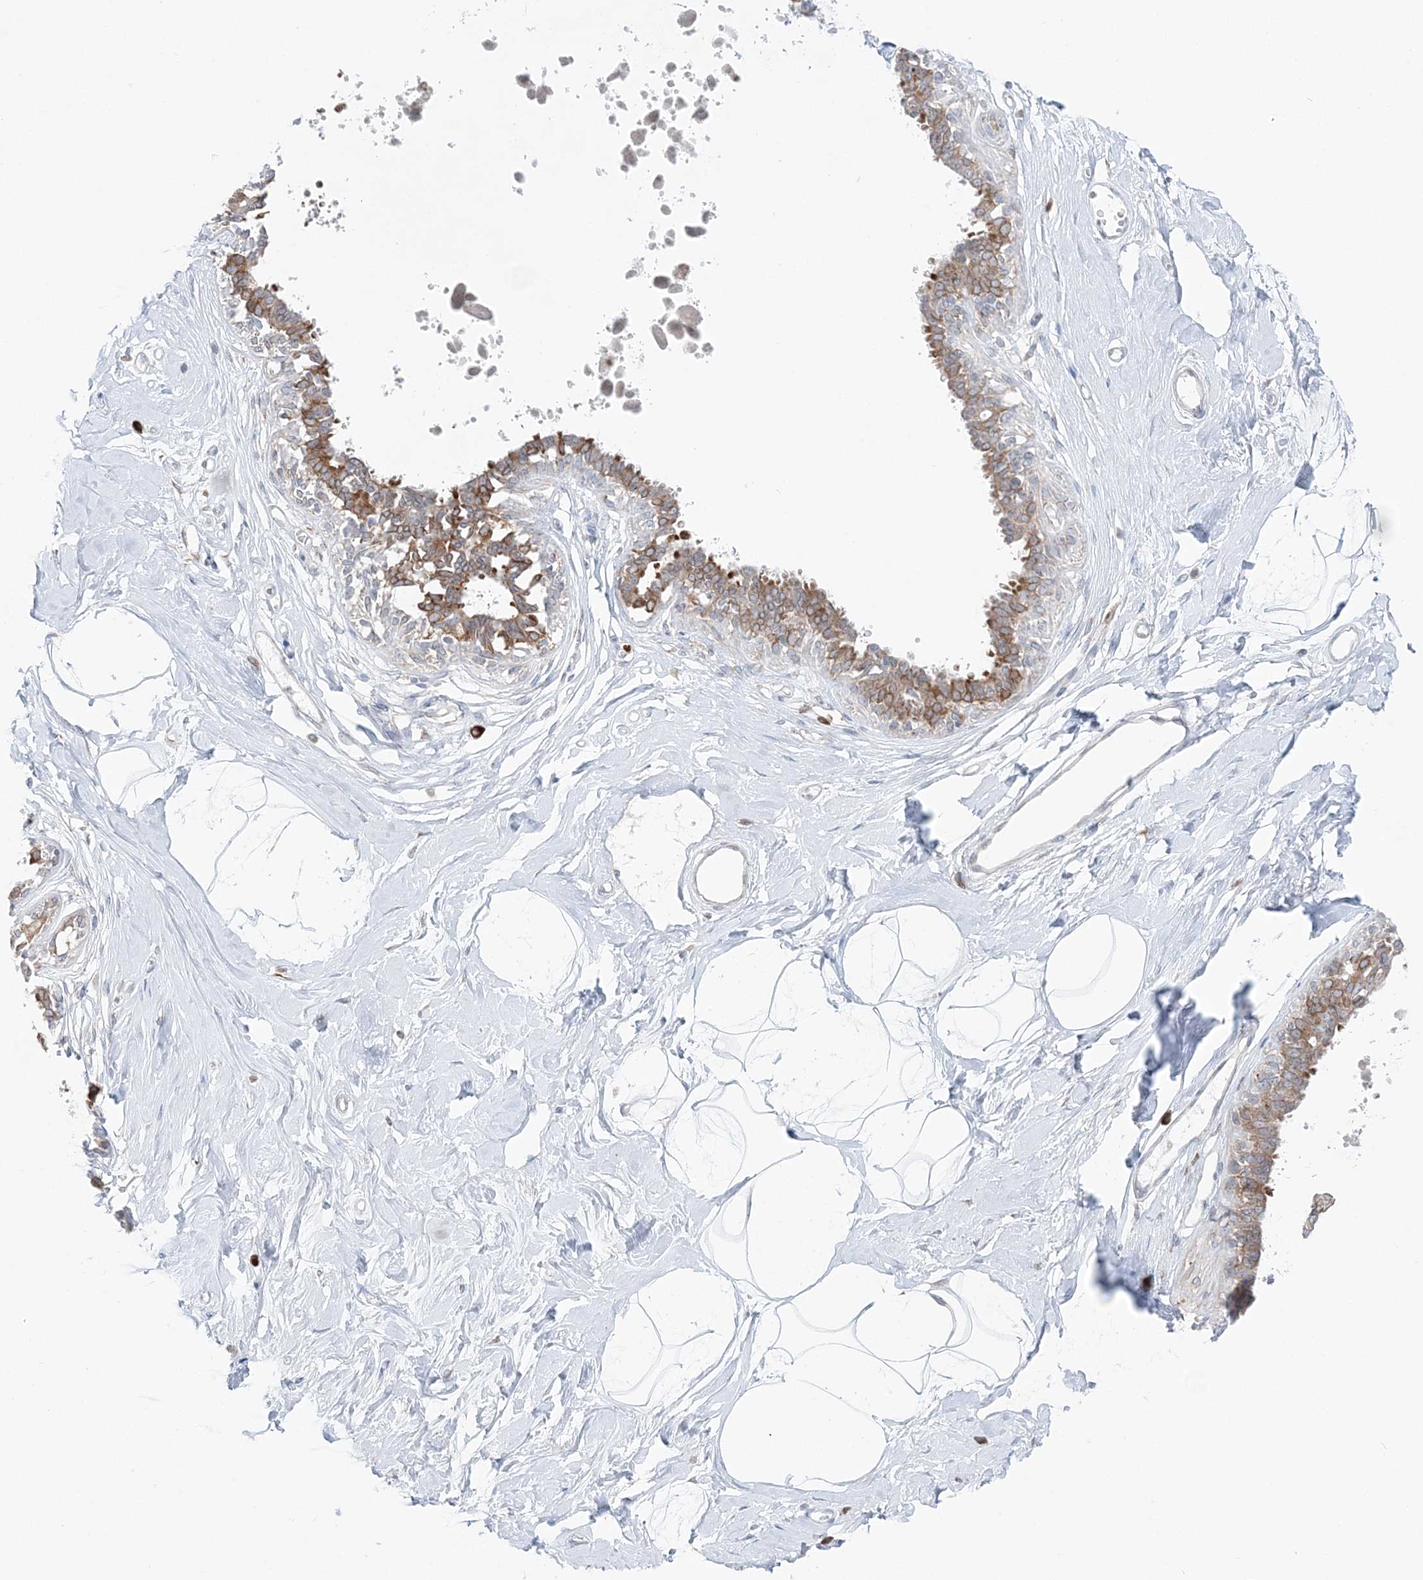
{"staining": {"intensity": "negative", "quantity": "none", "location": "none"}, "tissue": "breast", "cell_type": "Adipocytes", "image_type": "normal", "snomed": [{"axis": "morphology", "description": "Normal tissue, NOS"}, {"axis": "topography", "description": "Breast"}], "caption": "This is an immunohistochemistry micrograph of unremarkable human breast. There is no expression in adipocytes.", "gene": "TMED10", "patient": {"sex": "female", "age": 45}}